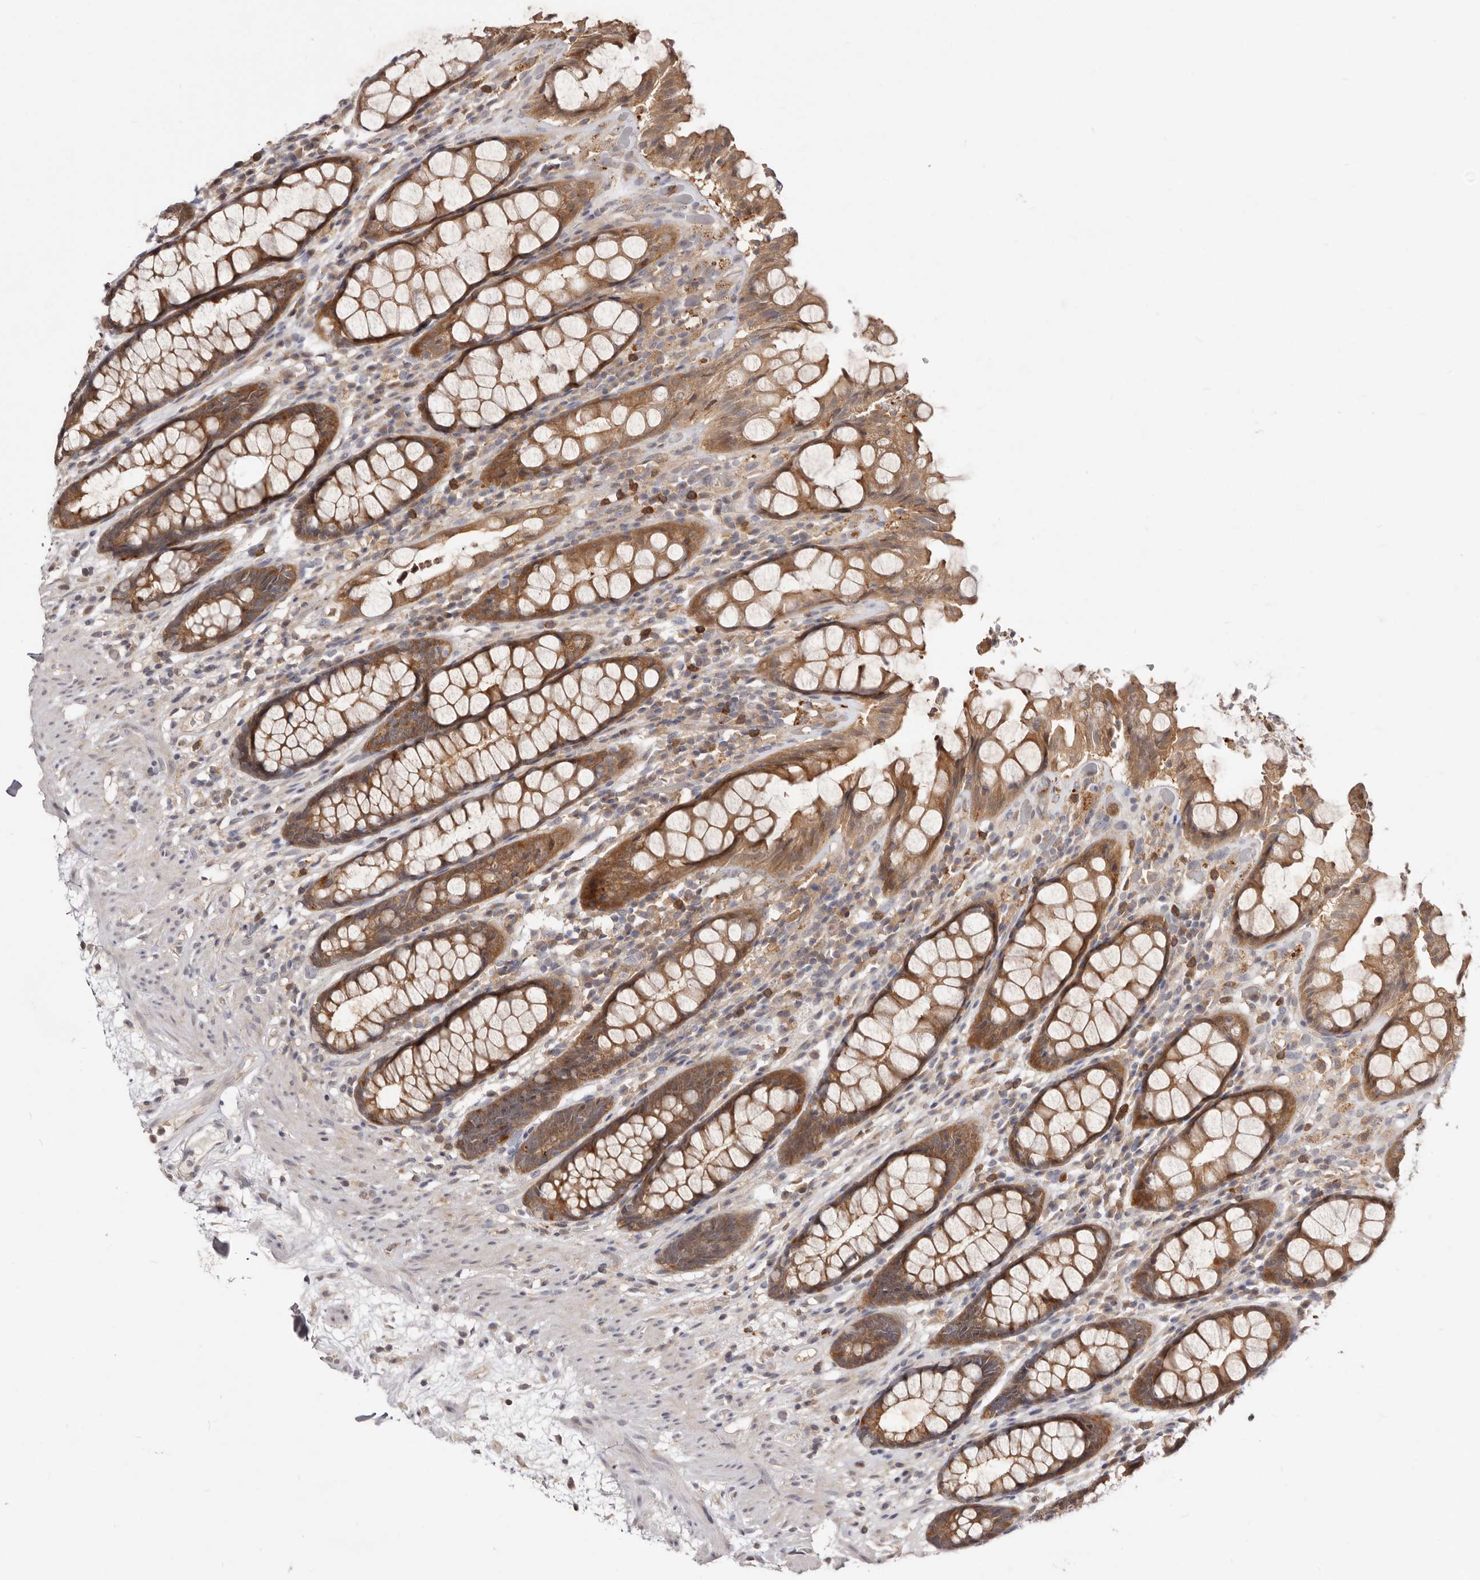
{"staining": {"intensity": "moderate", "quantity": ">75%", "location": "cytoplasmic/membranous"}, "tissue": "rectum", "cell_type": "Glandular cells", "image_type": "normal", "snomed": [{"axis": "morphology", "description": "Normal tissue, NOS"}, {"axis": "topography", "description": "Rectum"}], "caption": "A micrograph showing moderate cytoplasmic/membranous positivity in approximately >75% of glandular cells in normal rectum, as visualized by brown immunohistochemical staining.", "gene": "TC2N", "patient": {"sex": "male", "age": 64}}